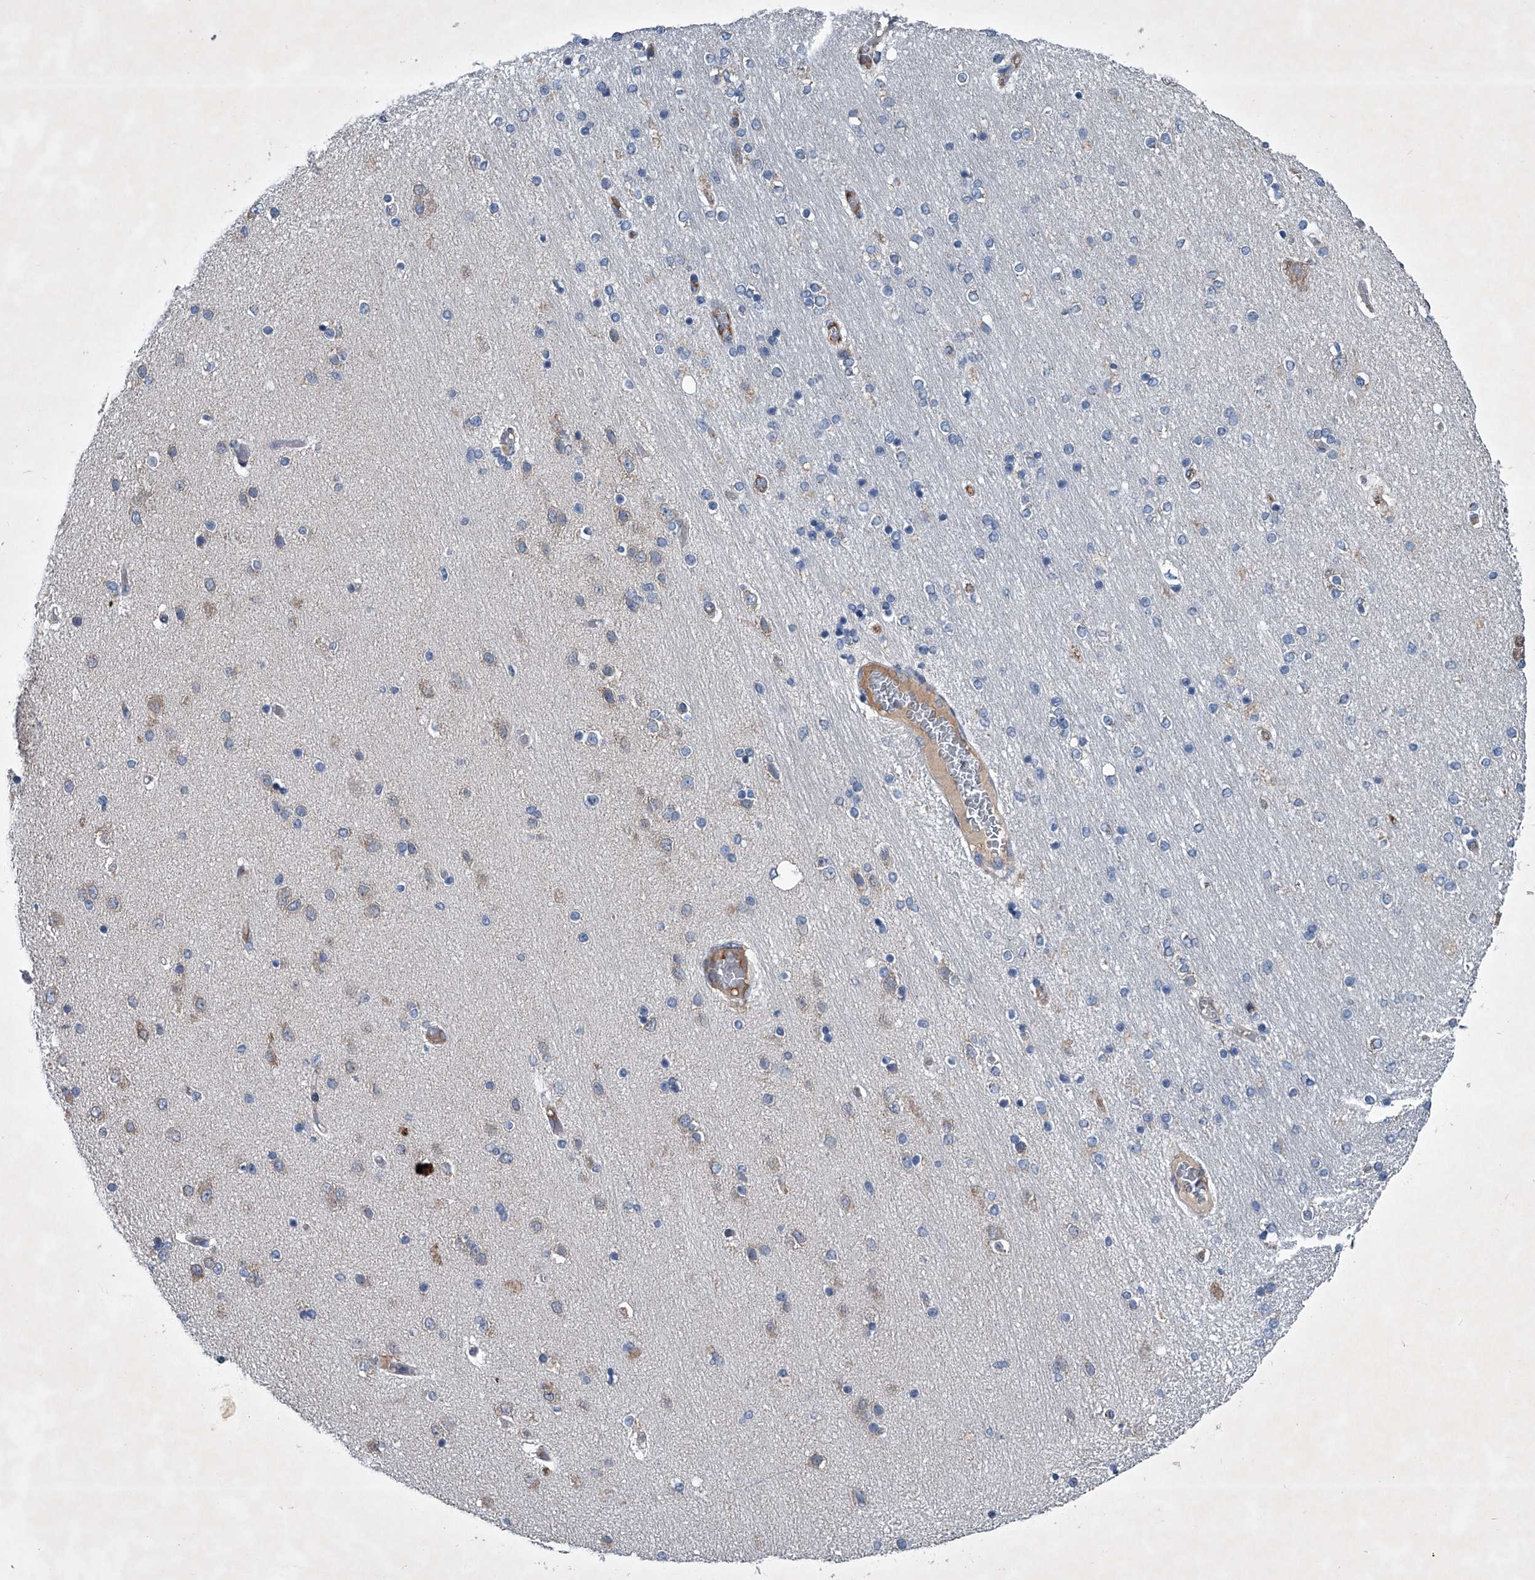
{"staining": {"intensity": "negative", "quantity": "none", "location": "none"}, "tissue": "hippocampus", "cell_type": "Glial cells", "image_type": "normal", "snomed": [{"axis": "morphology", "description": "Normal tissue, NOS"}, {"axis": "topography", "description": "Hippocampus"}], "caption": "Immunohistochemistry of normal hippocampus shows no staining in glial cells.", "gene": "ABCG1", "patient": {"sex": "female", "age": 54}}